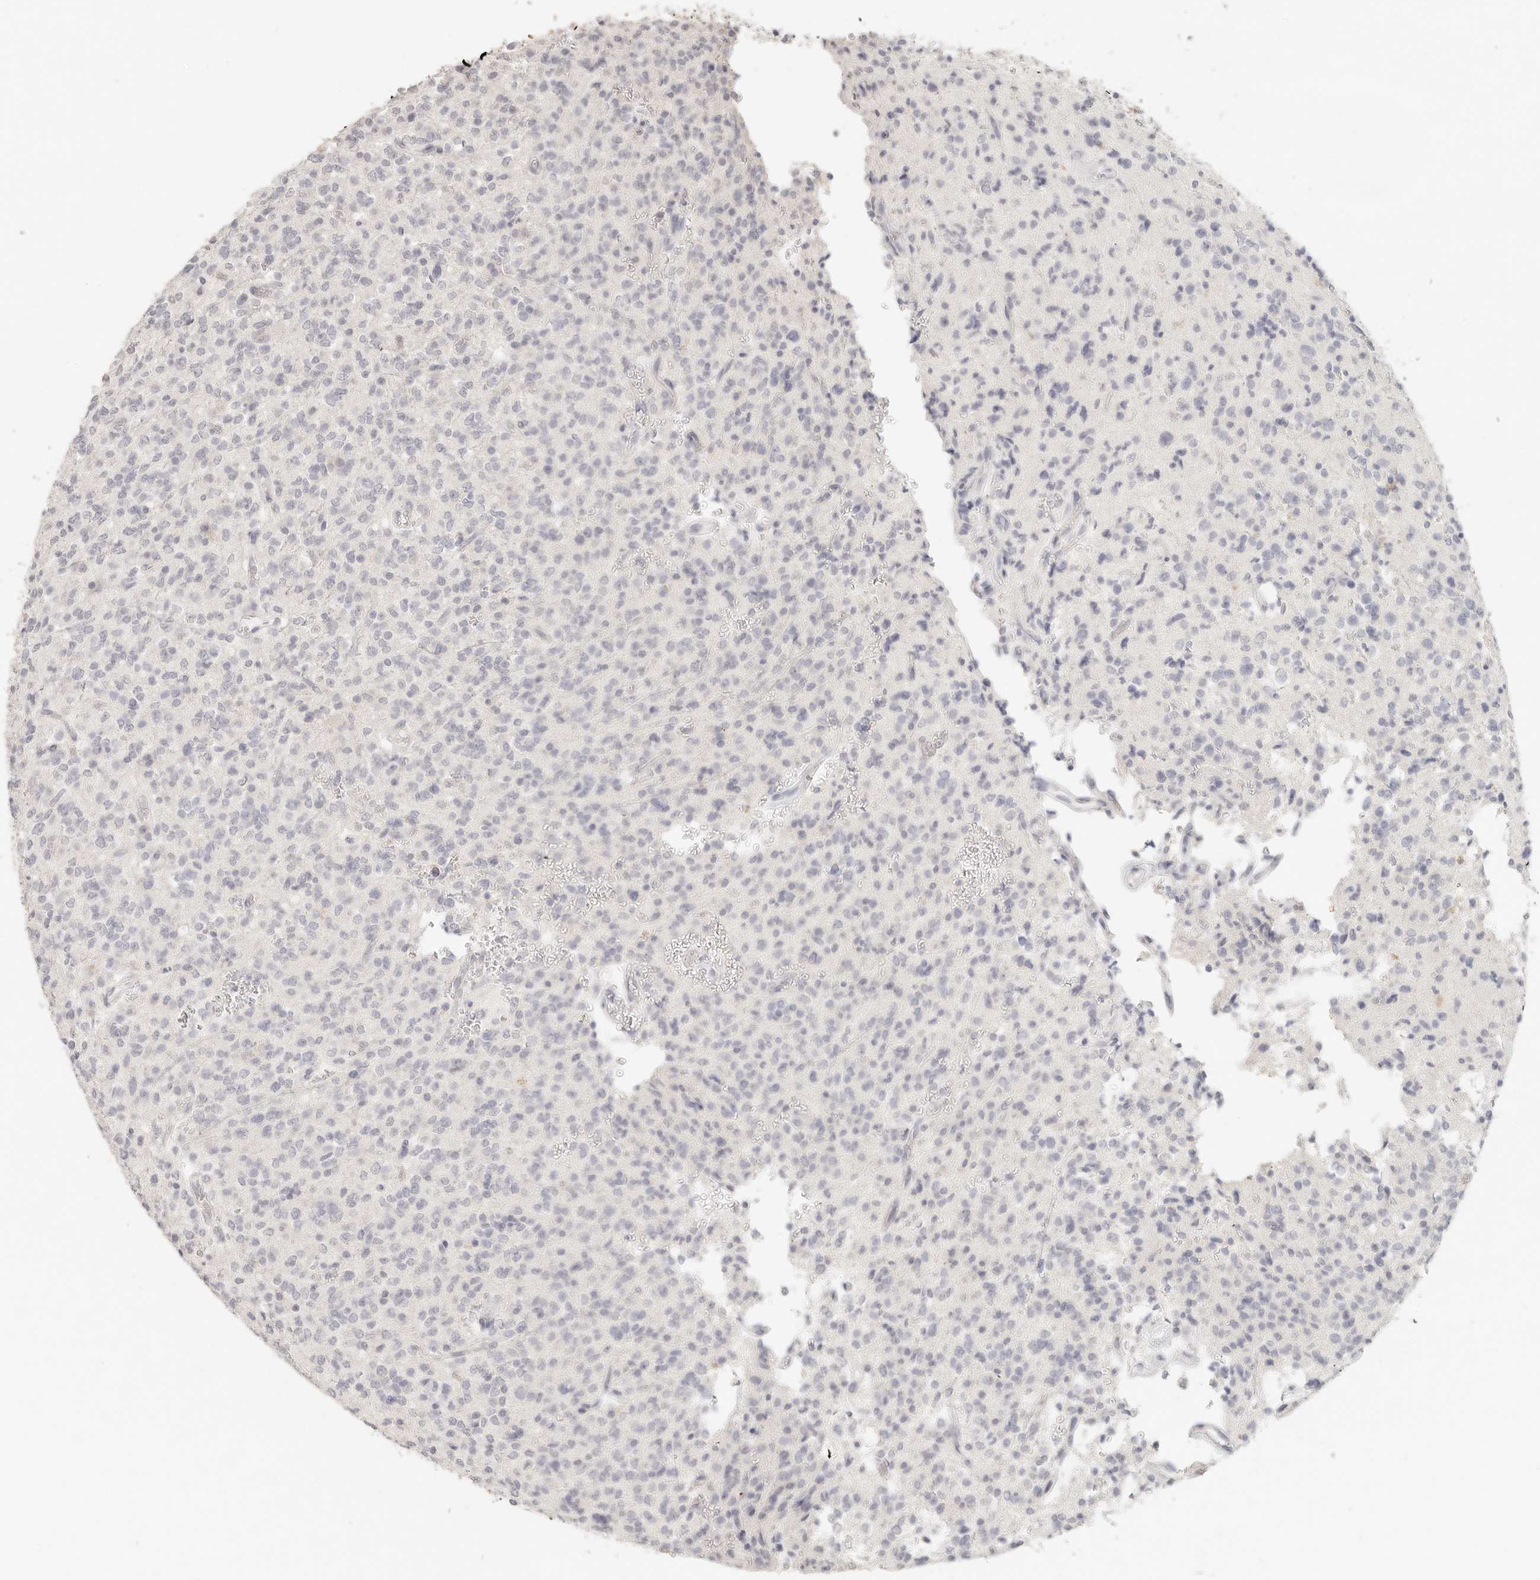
{"staining": {"intensity": "negative", "quantity": "none", "location": "none"}, "tissue": "glioma", "cell_type": "Tumor cells", "image_type": "cancer", "snomed": [{"axis": "morphology", "description": "Glioma, malignant, High grade"}, {"axis": "topography", "description": "Brain"}], "caption": "Immunohistochemistry (IHC) image of neoplastic tissue: human high-grade glioma (malignant) stained with DAB reveals no significant protein staining in tumor cells. (Brightfield microscopy of DAB immunohistochemistry at high magnification).", "gene": "EPCAM", "patient": {"sex": "male", "age": 34}}